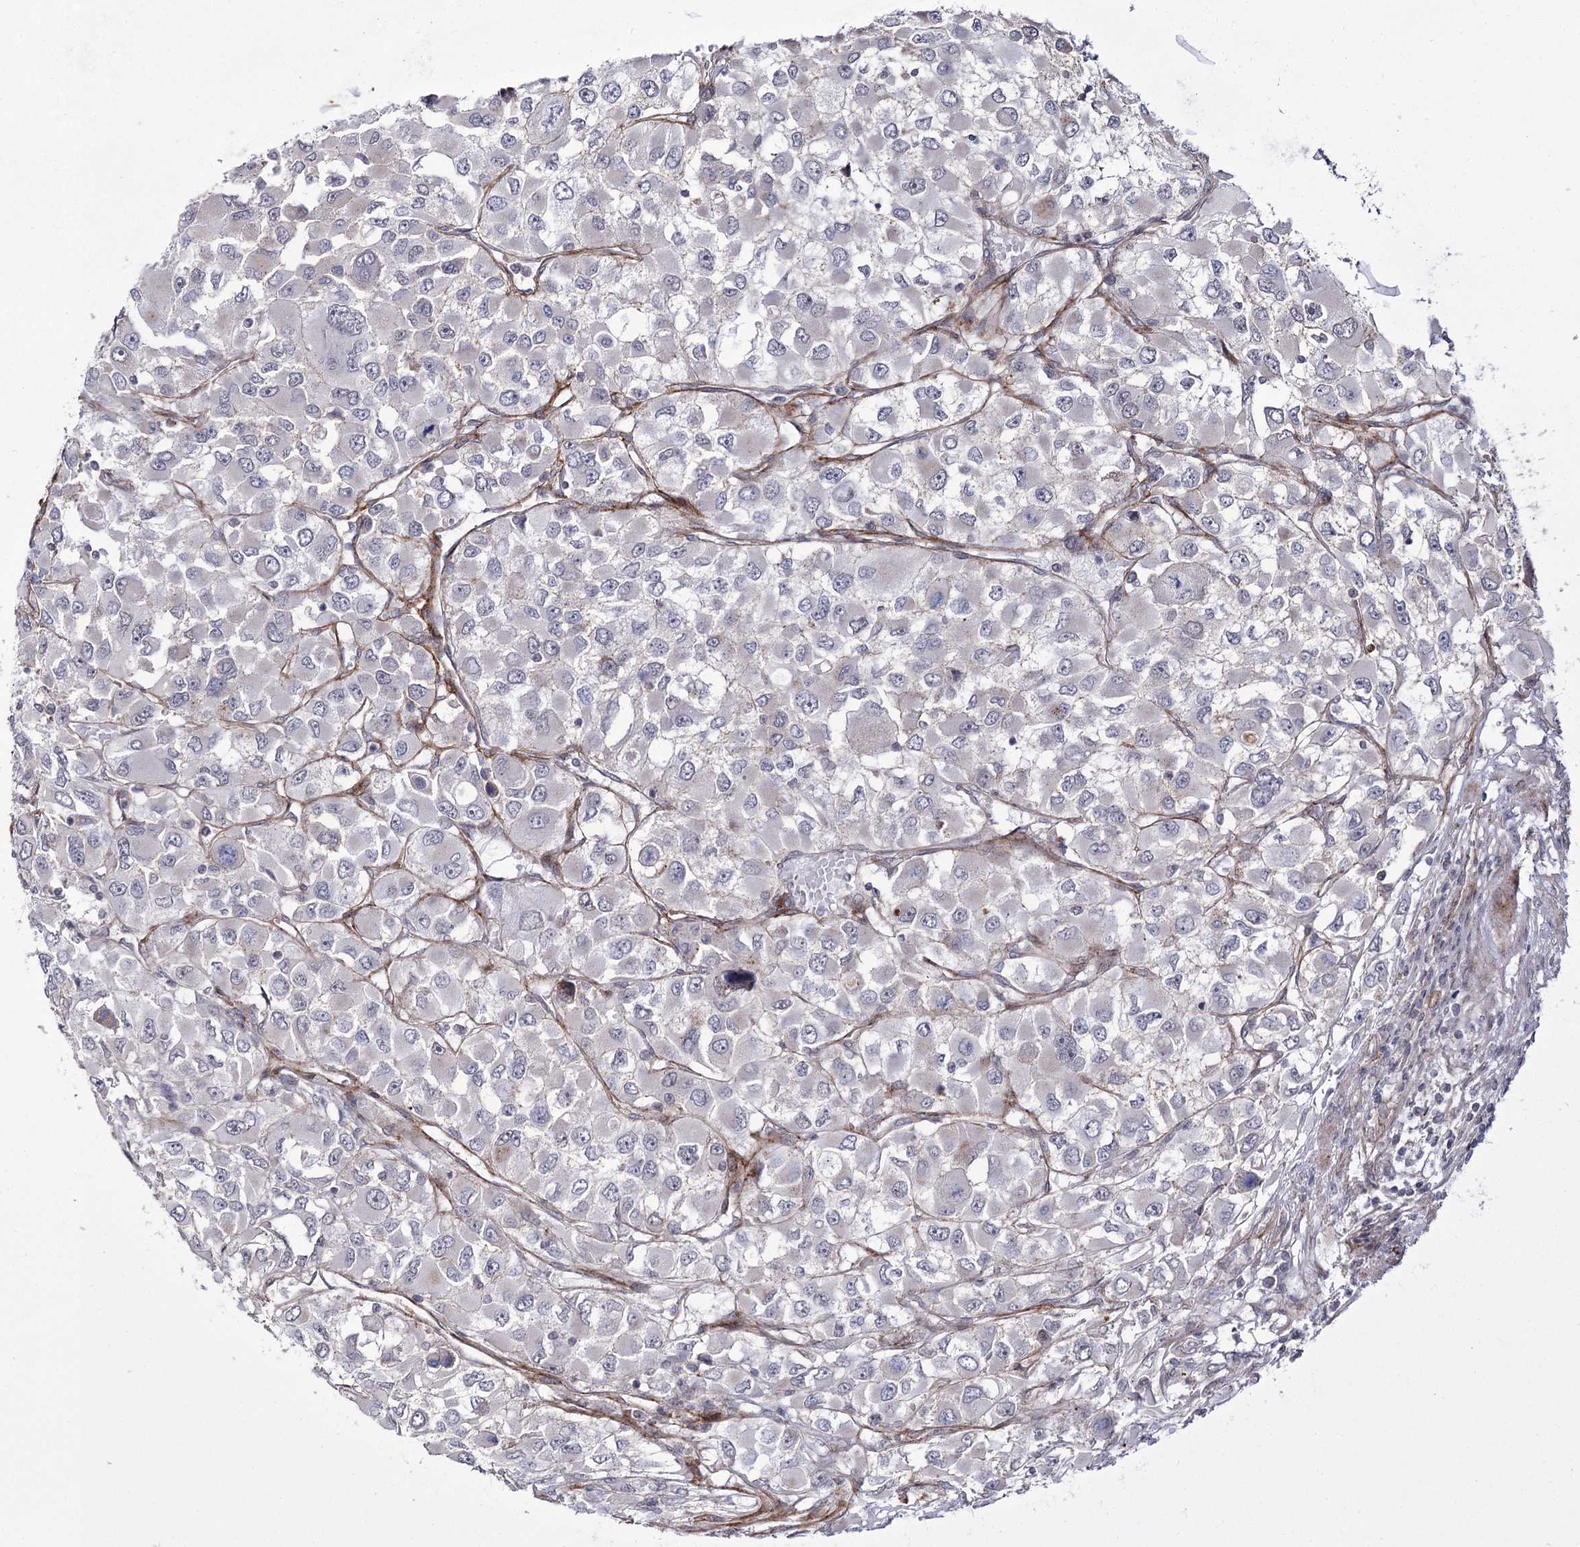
{"staining": {"intensity": "negative", "quantity": "none", "location": "none"}, "tissue": "renal cancer", "cell_type": "Tumor cells", "image_type": "cancer", "snomed": [{"axis": "morphology", "description": "Adenocarcinoma, NOS"}, {"axis": "topography", "description": "Kidney"}], "caption": "Adenocarcinoma (renal) was stained to show a protein in brown. There is no significant positivity in tumor cells.", "gene": "ATL2", "patient": {"sex": "female", "age": 52}}